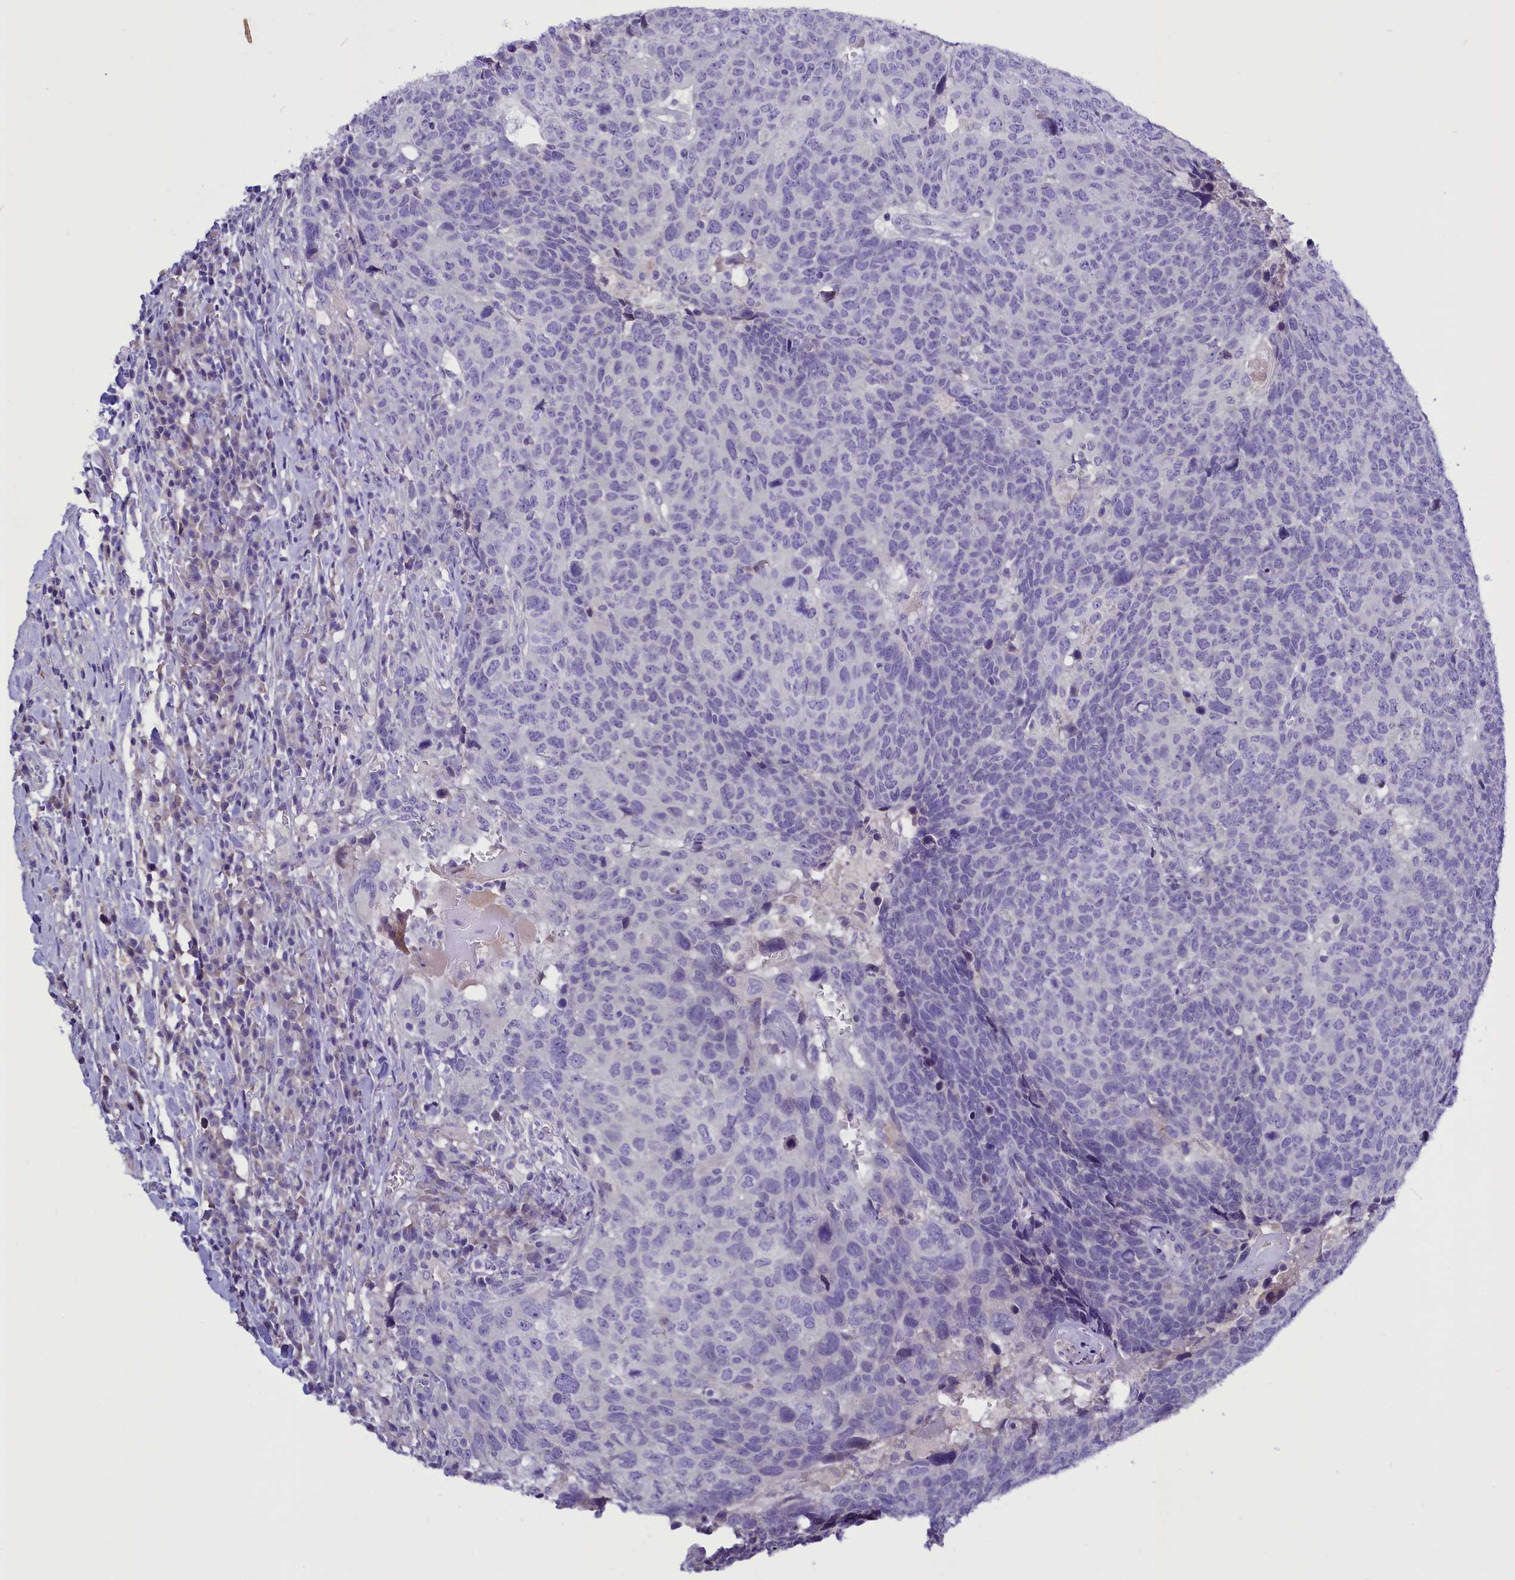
{"staining": {"intensity": "negative", "quantity": "none", "location": "none"}, "tissue": "head and neck cancer", "cell_type": "Tumor cells", "image_type": "cancer", "snomed": [{"axis": "morphology", "description": "Squamous cell carcinoma, NOS"}, {"axis": "topography", "description": "Head-Neck"}], "caption": "DAB immunohistochemical staining of human head and neck squamous cell carcinoma shows no significant positivity in tumor cells. (Immunohistochemistry, brightfield microscopy, high magnification).", "gene": "RTTN", "patient": {"sex": "male", "age": 66}}